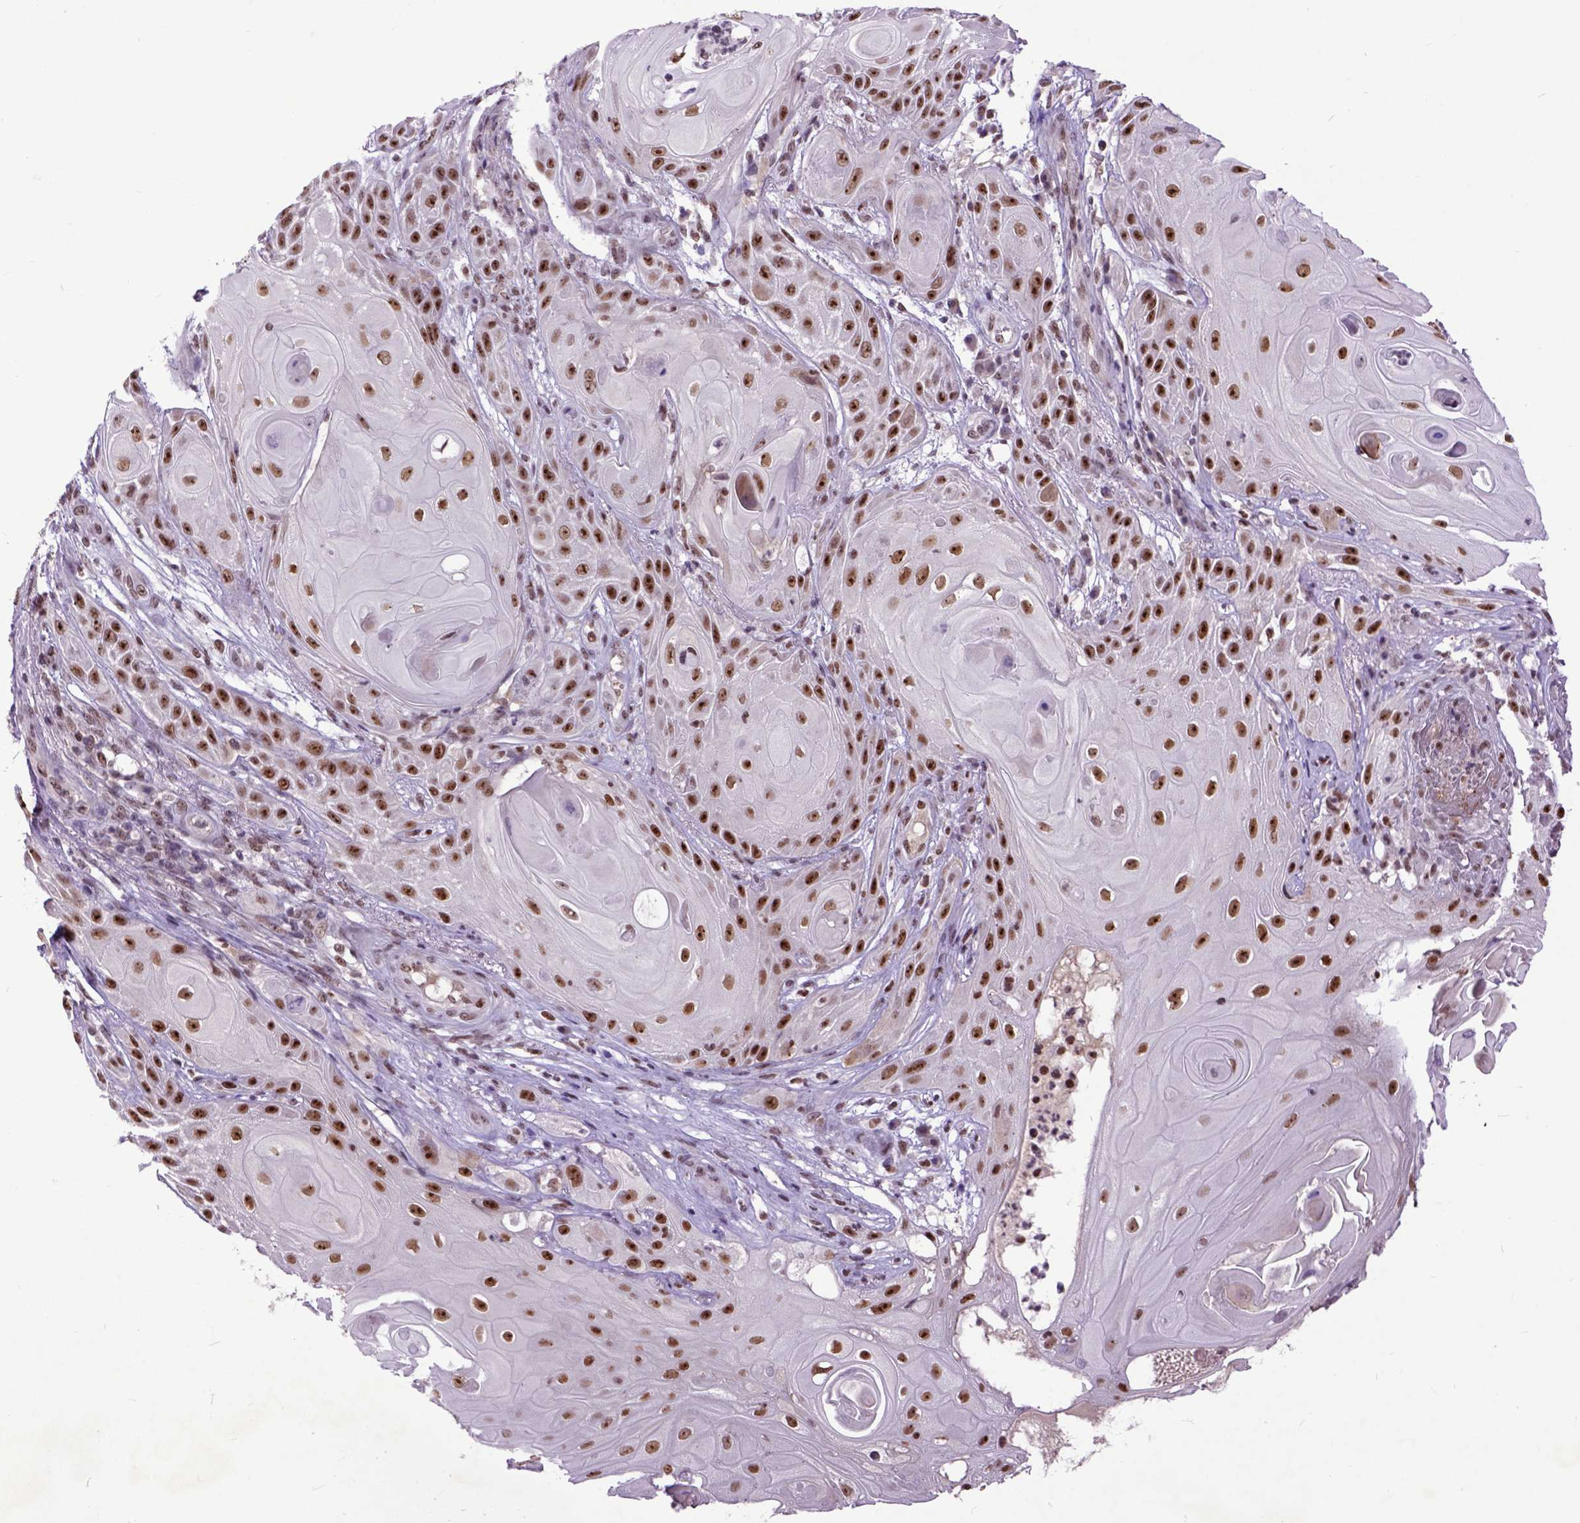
{"staining": {"intensity": "strong", "quantity": ">75%", "location": "nuclear"}, "tissue": "skin cancer", "cell_type": "Tumor cells", "image_type": "cancer", "snomed": [{"axis": "morphology", "description": "Squamous cell carcinoma, NOS"}, {"axis": "topography", "description": "Skin"}], "caption": "Immunohistochemical staining of human skin cancer (squamous cell carcinoma) exhibits high levels of strong nuclear staining in about >75% of tumor cells.", "gene": "RCC2", "patient": {"sex": "male", "age": 62}}